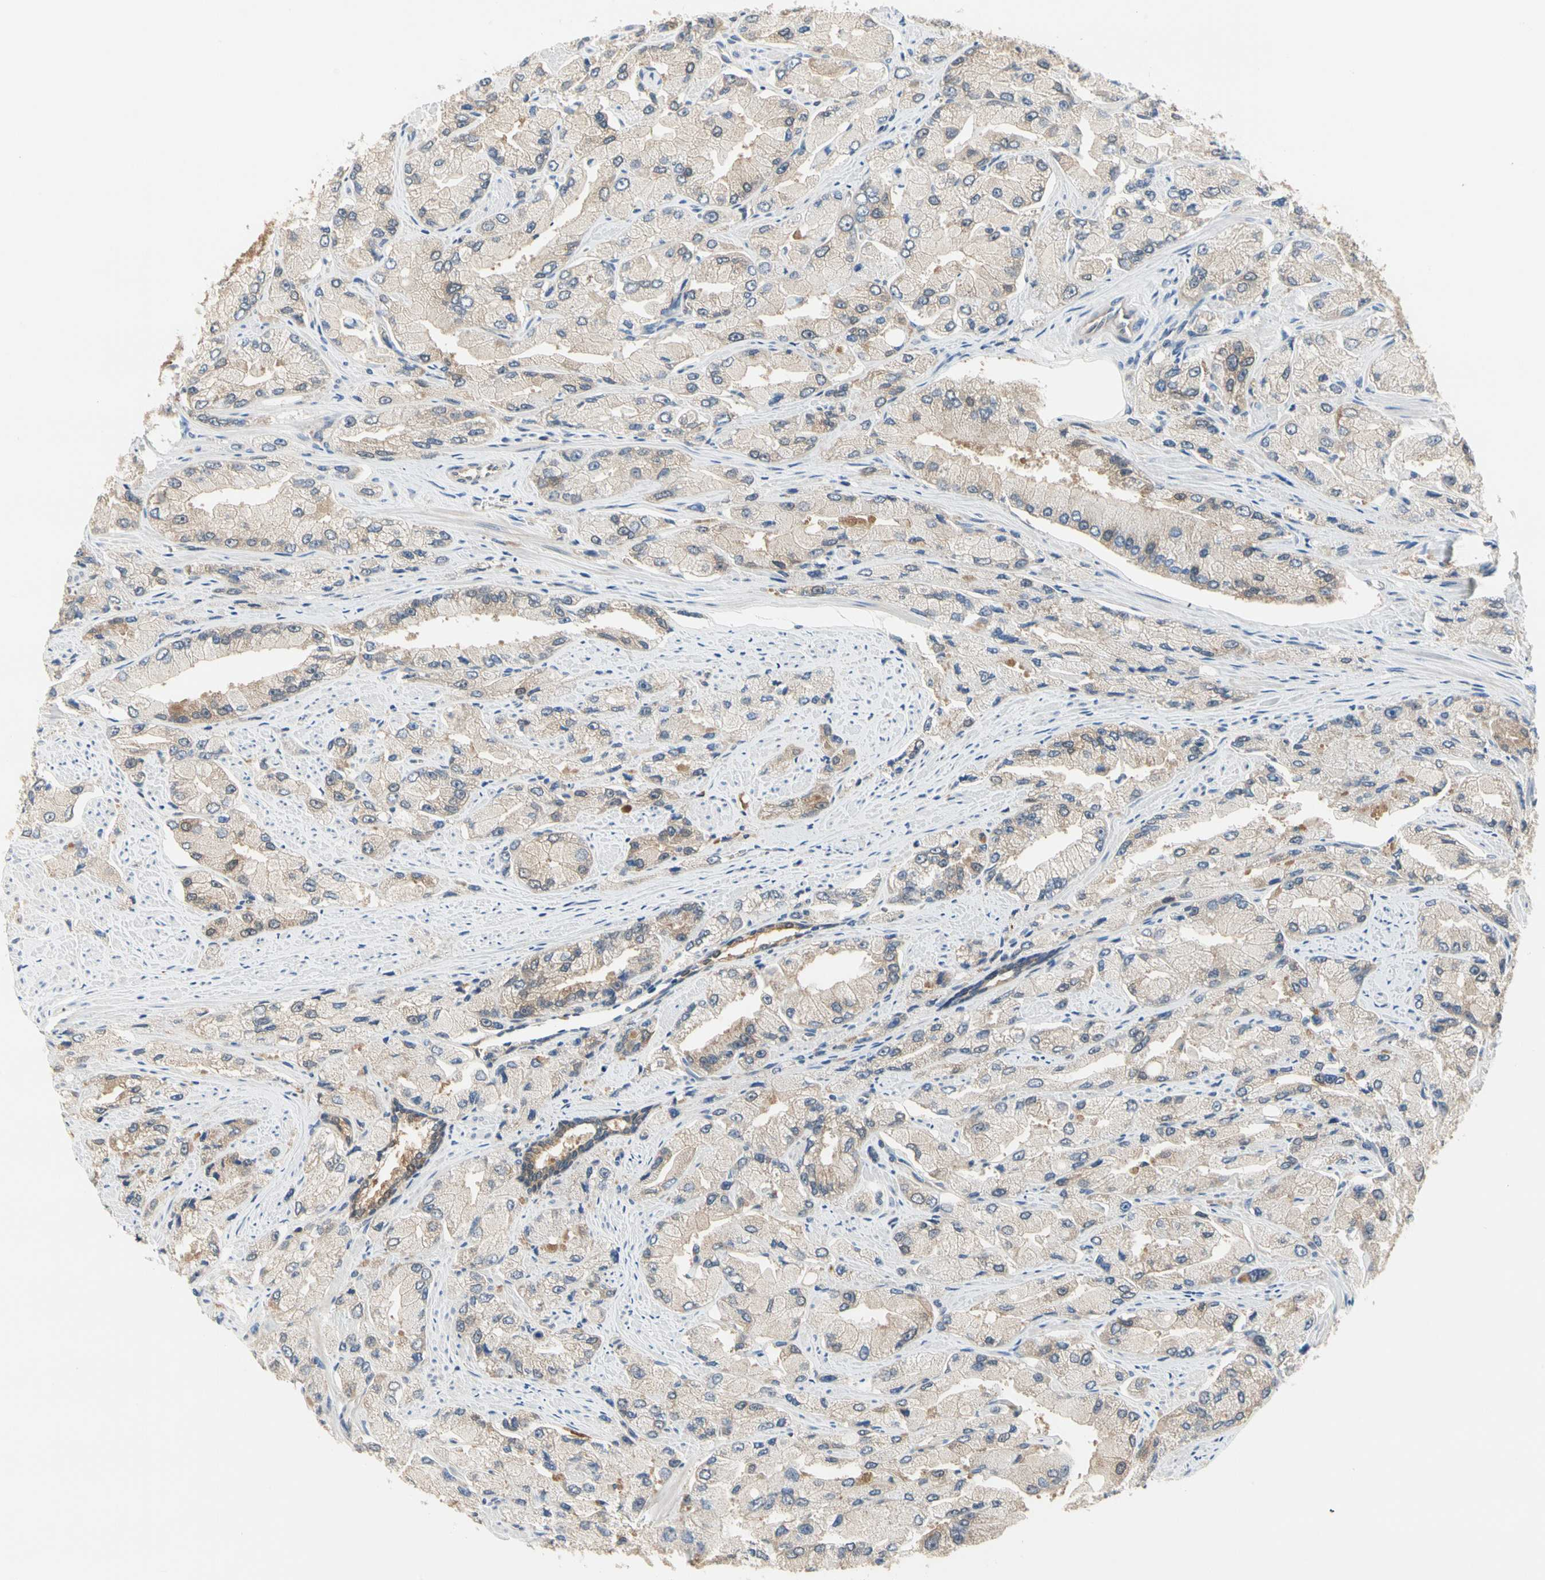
{"staining": {"intensity": "weak", "quantity": "25%-75%", "location": "cytoplasmic/membranous"}, "tissue": "prostate cancer", "cell_type": "Tumor cells", "image_type": "cancer", "snomed": [{"axis": "morphology", "description": "Adenocarcinoma, High grade"}, {"axis": "topography", "description": "Prostate"}], "caption": "Immunohistochemical staining of human adenocarcinoma (high-grade) (prostate) reveals weak cytoplasmic/membranous protein expression in about 25%-75% of tumor cells.", "gene": "MPI", "patient": {"sex": "male", "age": 58}}